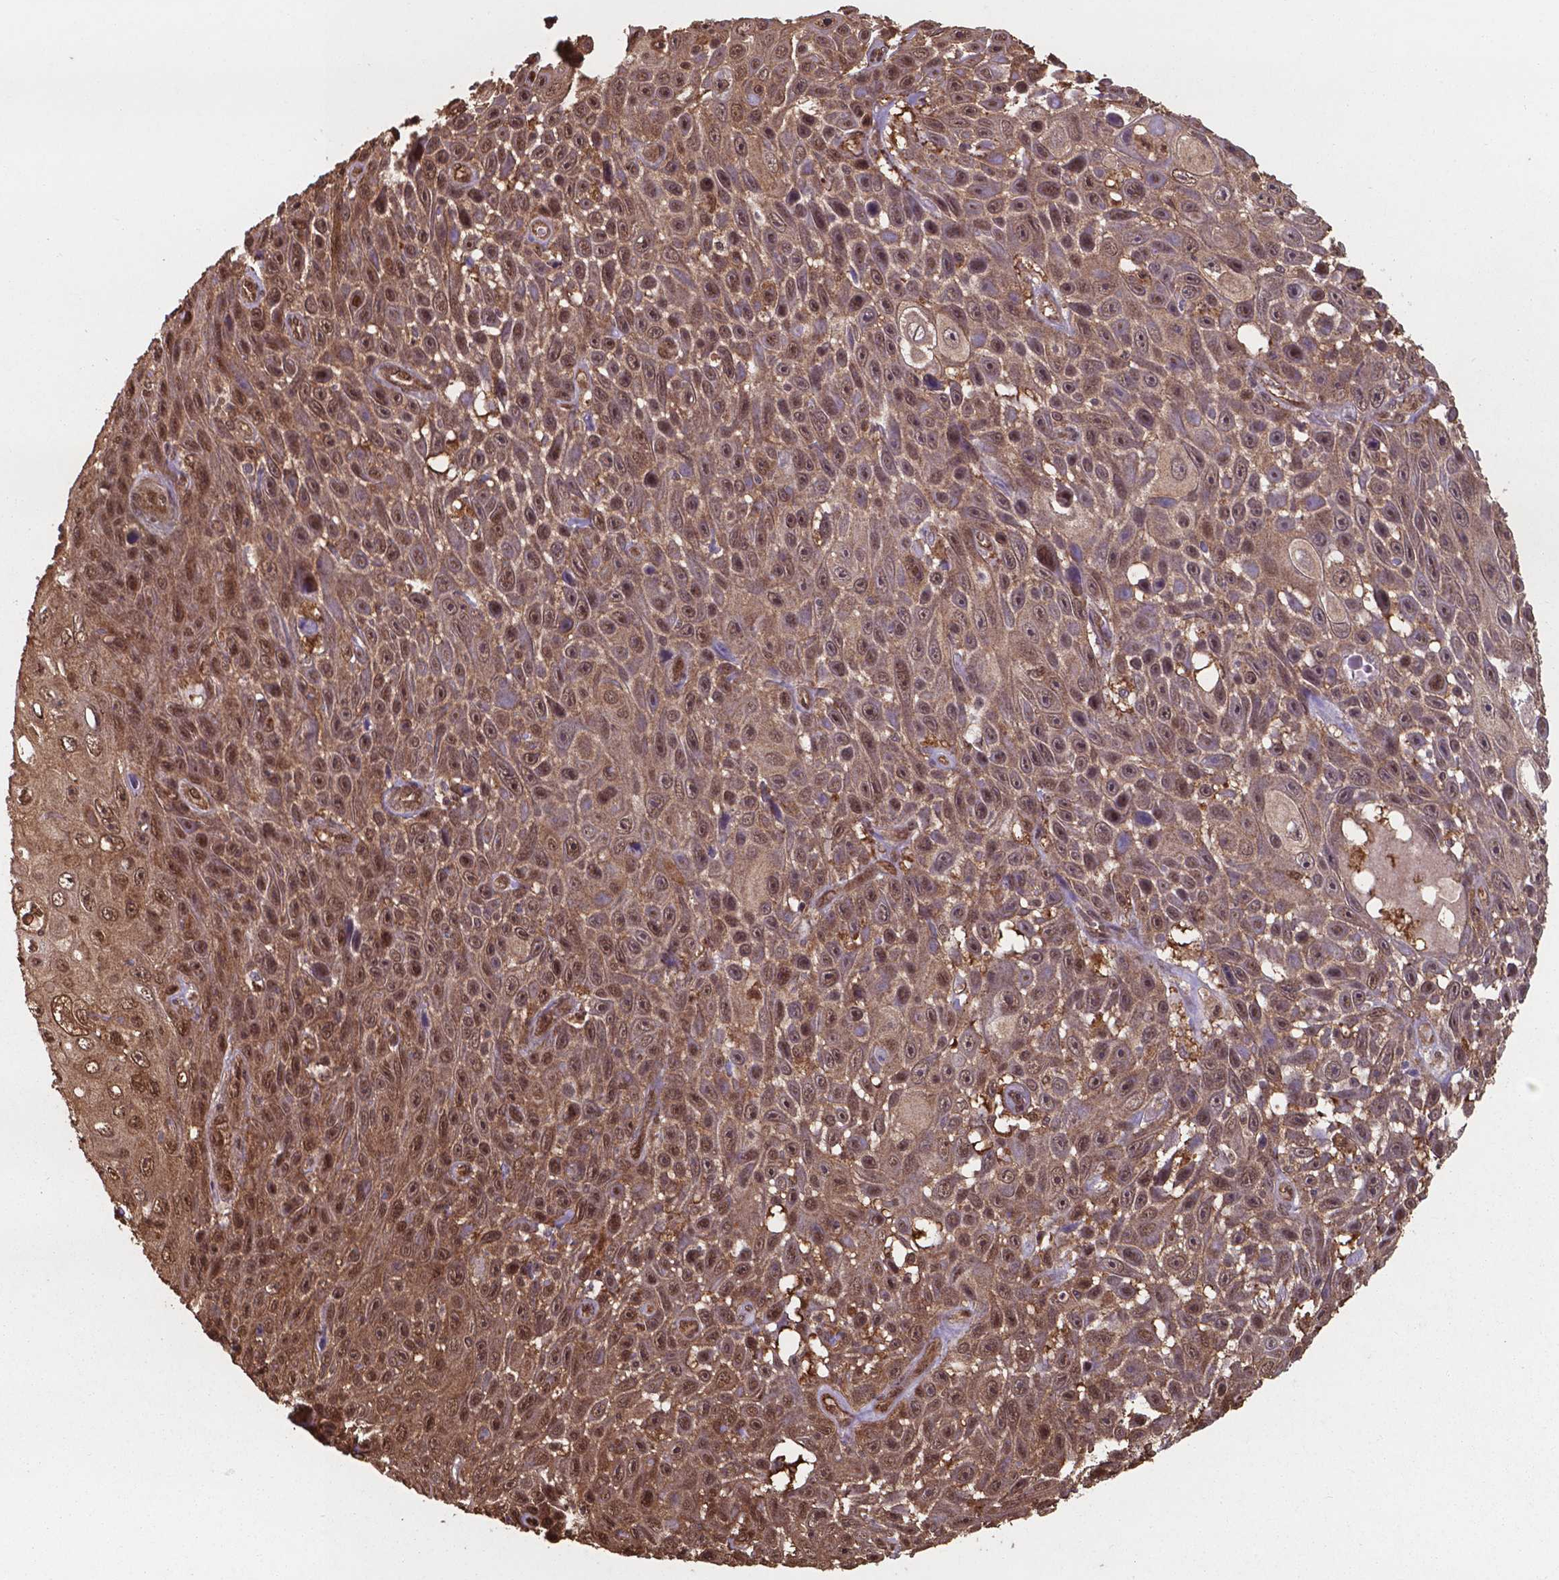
{"staining": {"intensity": "moderate", "quantity": ">75%", "location": "cytoplasmic/membranous,nuclear"}, "tissue": "skin cancer", "cell_type": "Tumor cells", "image_type": "cancer", "snomed": [{"axis": "morphology", "description": "Squamous cell carcinoma, NOS"}, {"axis": "topography", "description": "Skin"}], "caption": "A brown stain shows moderate cytoplasmic/membranous and nuclear positivity of a protein in human skin cancer (squamous cell carcinoma) tumor cells.", "gene": "CHP2", "patient": {"sex": "male", "age": 82}}